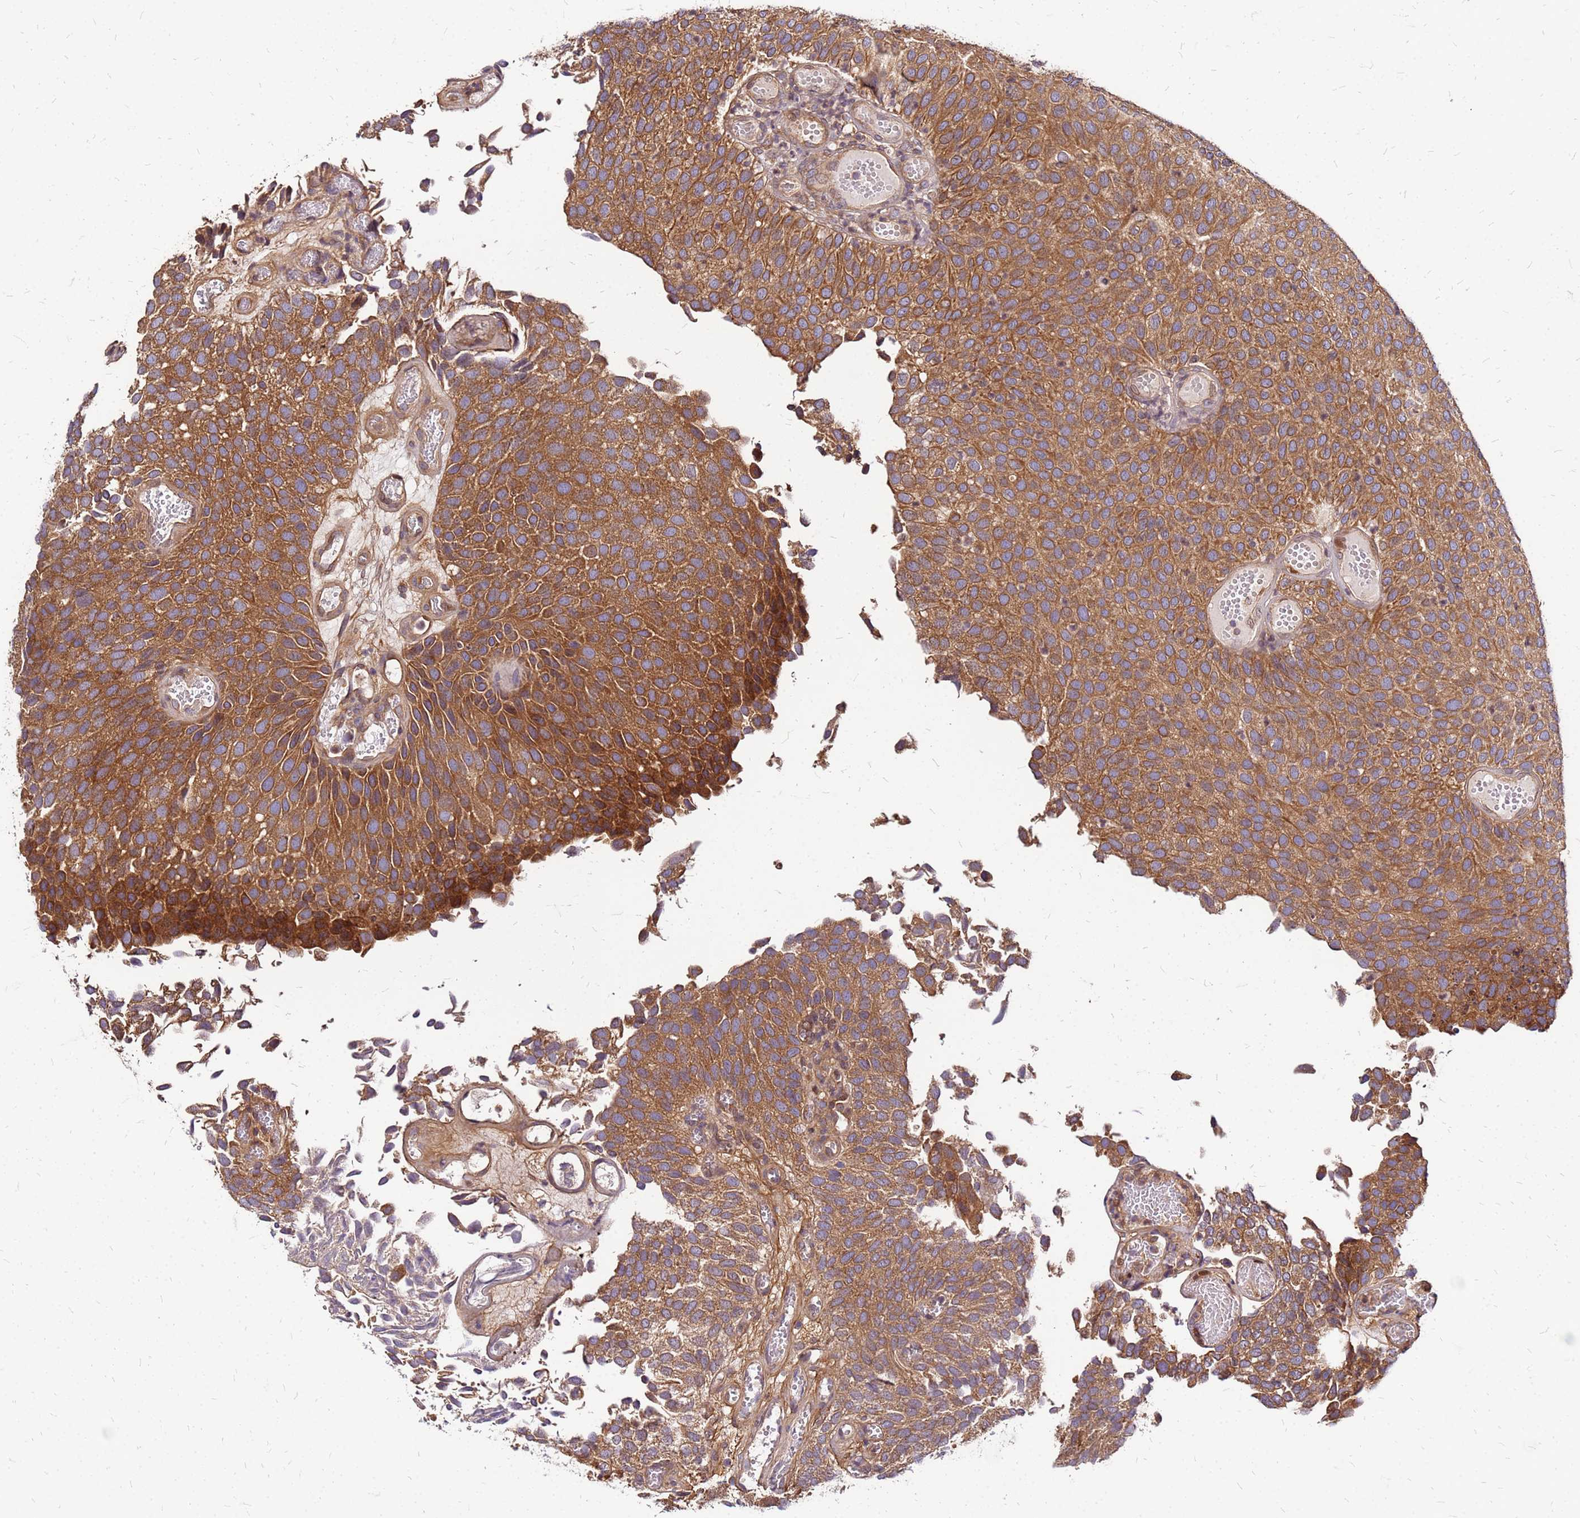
{"staining": {"intensity": "moderate", "quantity": ">75%", "location": "cytoplasmic/membranous"}, "tissue": "urothelial cancer", "cell_type": "Tumor cells", "image_type": "cancer", "snomed": [{"axis": "morphology", "description": "Urothelial carcinoma, Low grade"}, {"axis": "topography", "description": "Urinary bladder"}], "caption": "Human low-grade urothelial carcinoma stained for a protein (brown) shows moderate cytoplasmic/membranous positive expression in about >75% of tumor cells.", "gene": "CYBC1", "patient": {"sex": "male", "age": 89}}